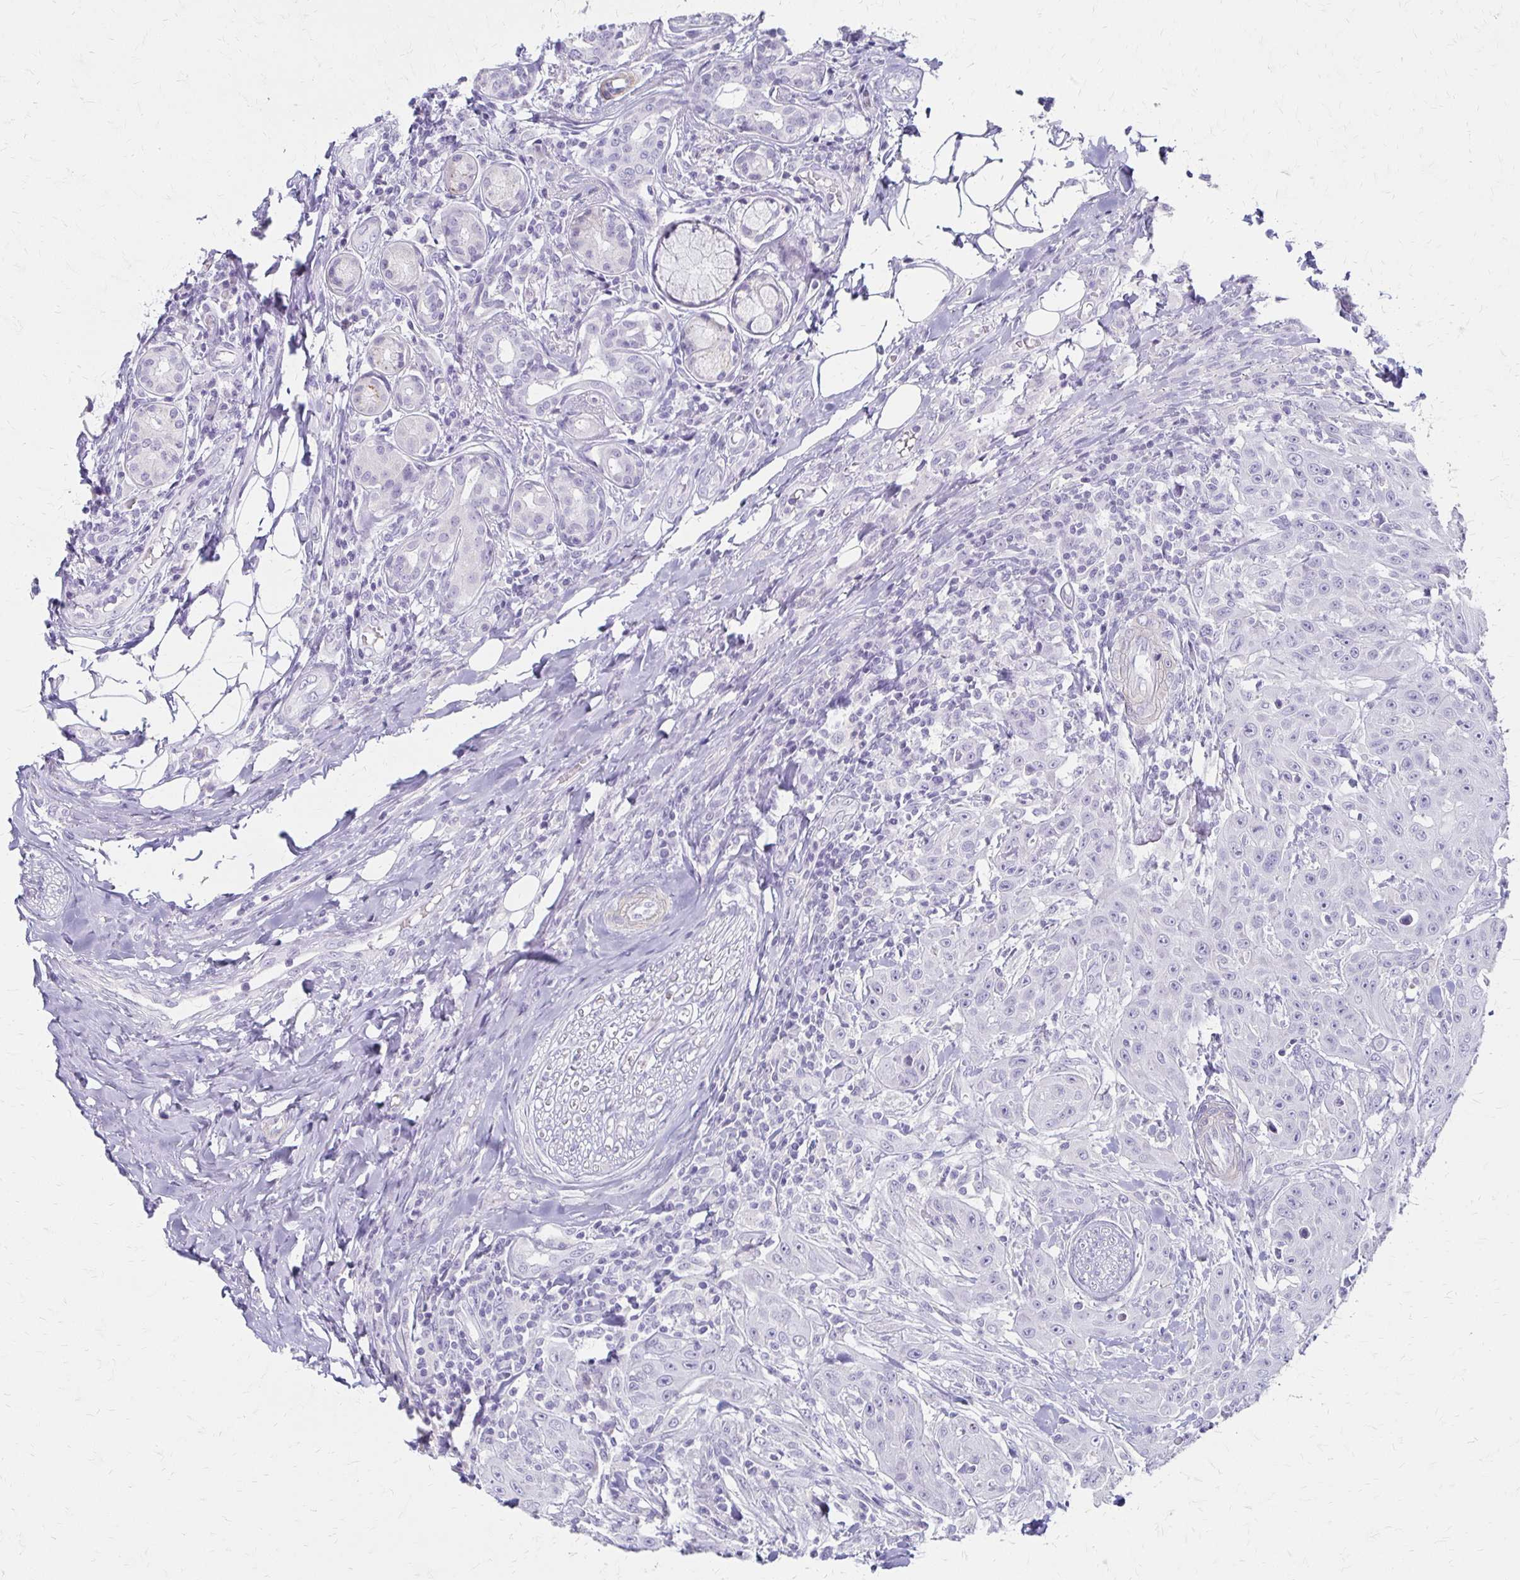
{"staining": {"intensity": "negative", "quantity": "none", "location": "none"}, "tissue": "head and neck cancer", "cell_type": "Tumor cells", "image_type": "cancer", "snomed": [{"axis": "morphology", "description": "Normal tissue, NOS"}, {"axis": "morphology", "description": "Squamous cell carcinoma, NOS"}, {"axis": "topography", "description": "Oral tissue"}, {"axis": "topography", "description": "Head-Neck"}], "caption": "Human head and neck cancer (squamous cell carcinoma) stained for a protein using immunohistochemistry displays no positivity in tumor cells.", "gene": "IVL", "patient": {"sex": "female", "age": 55}}